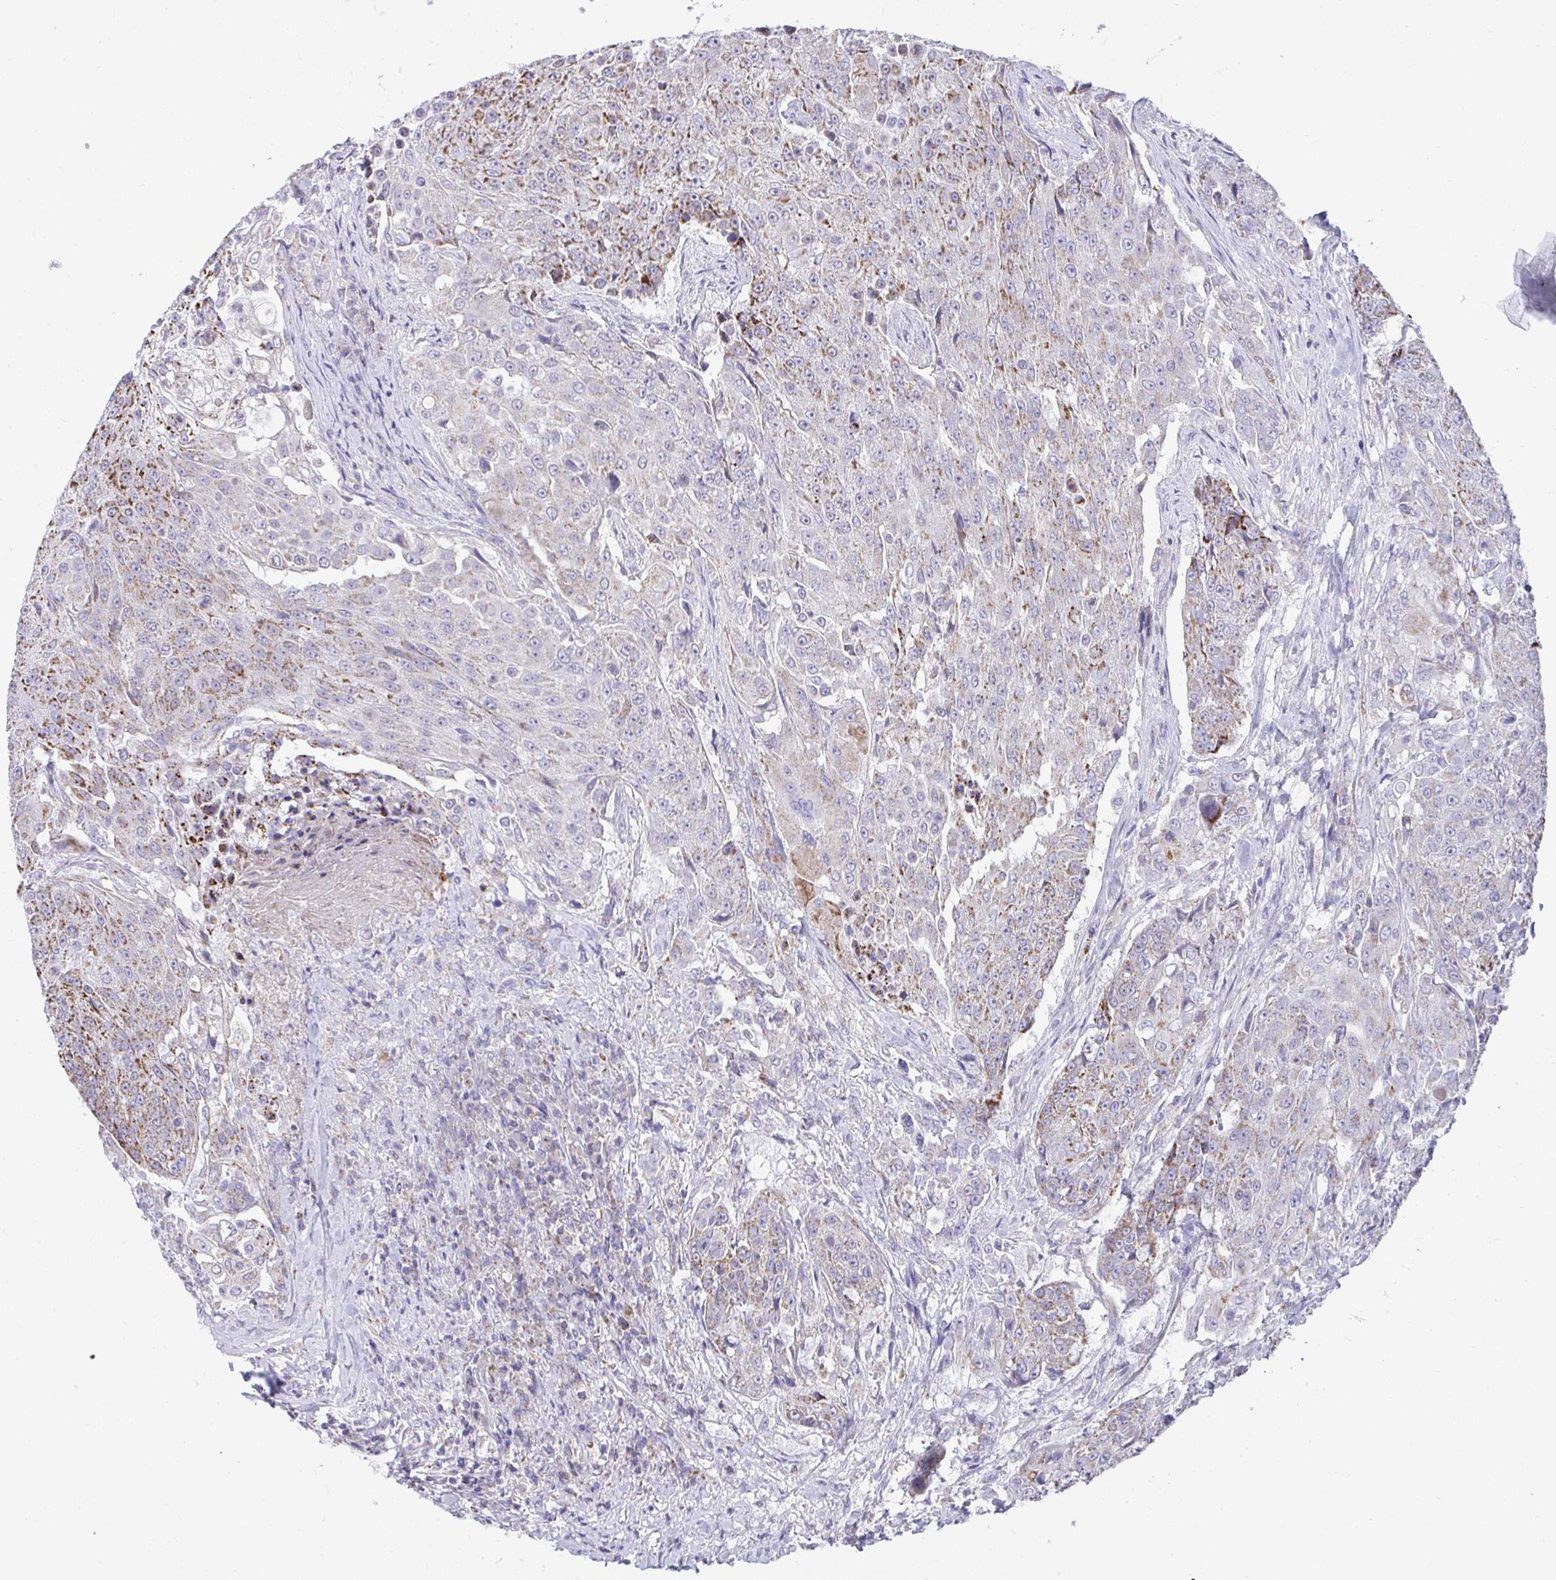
{"staining": {"intensity": "moderate", "quantity": "25%-75%", "location": "cytoplasmic/membranous"}, "tissue": "urothelial cancer", "cell_type": "Tumor cells", "image_type": "cancer", "snomed": [{"axis": "morphology", "description": "Urothelial carcinoma, High grade"}, {"axis": "topography", "description": "Urinary bladder"}], "caption": "The histopathology image shows staining of urothelial cancer, revealing moderate cytoplasmic/membranous protein positivity (brown color) within tumor cells. The staining is performed using DAB (3,3'-diaminobenzidine) brown chromogen to label protein expression. The nuclei are counter-stained blue using hematoxylin.", "gene": "PRRG3", "patient": {"sex": "female", "age": 63}}